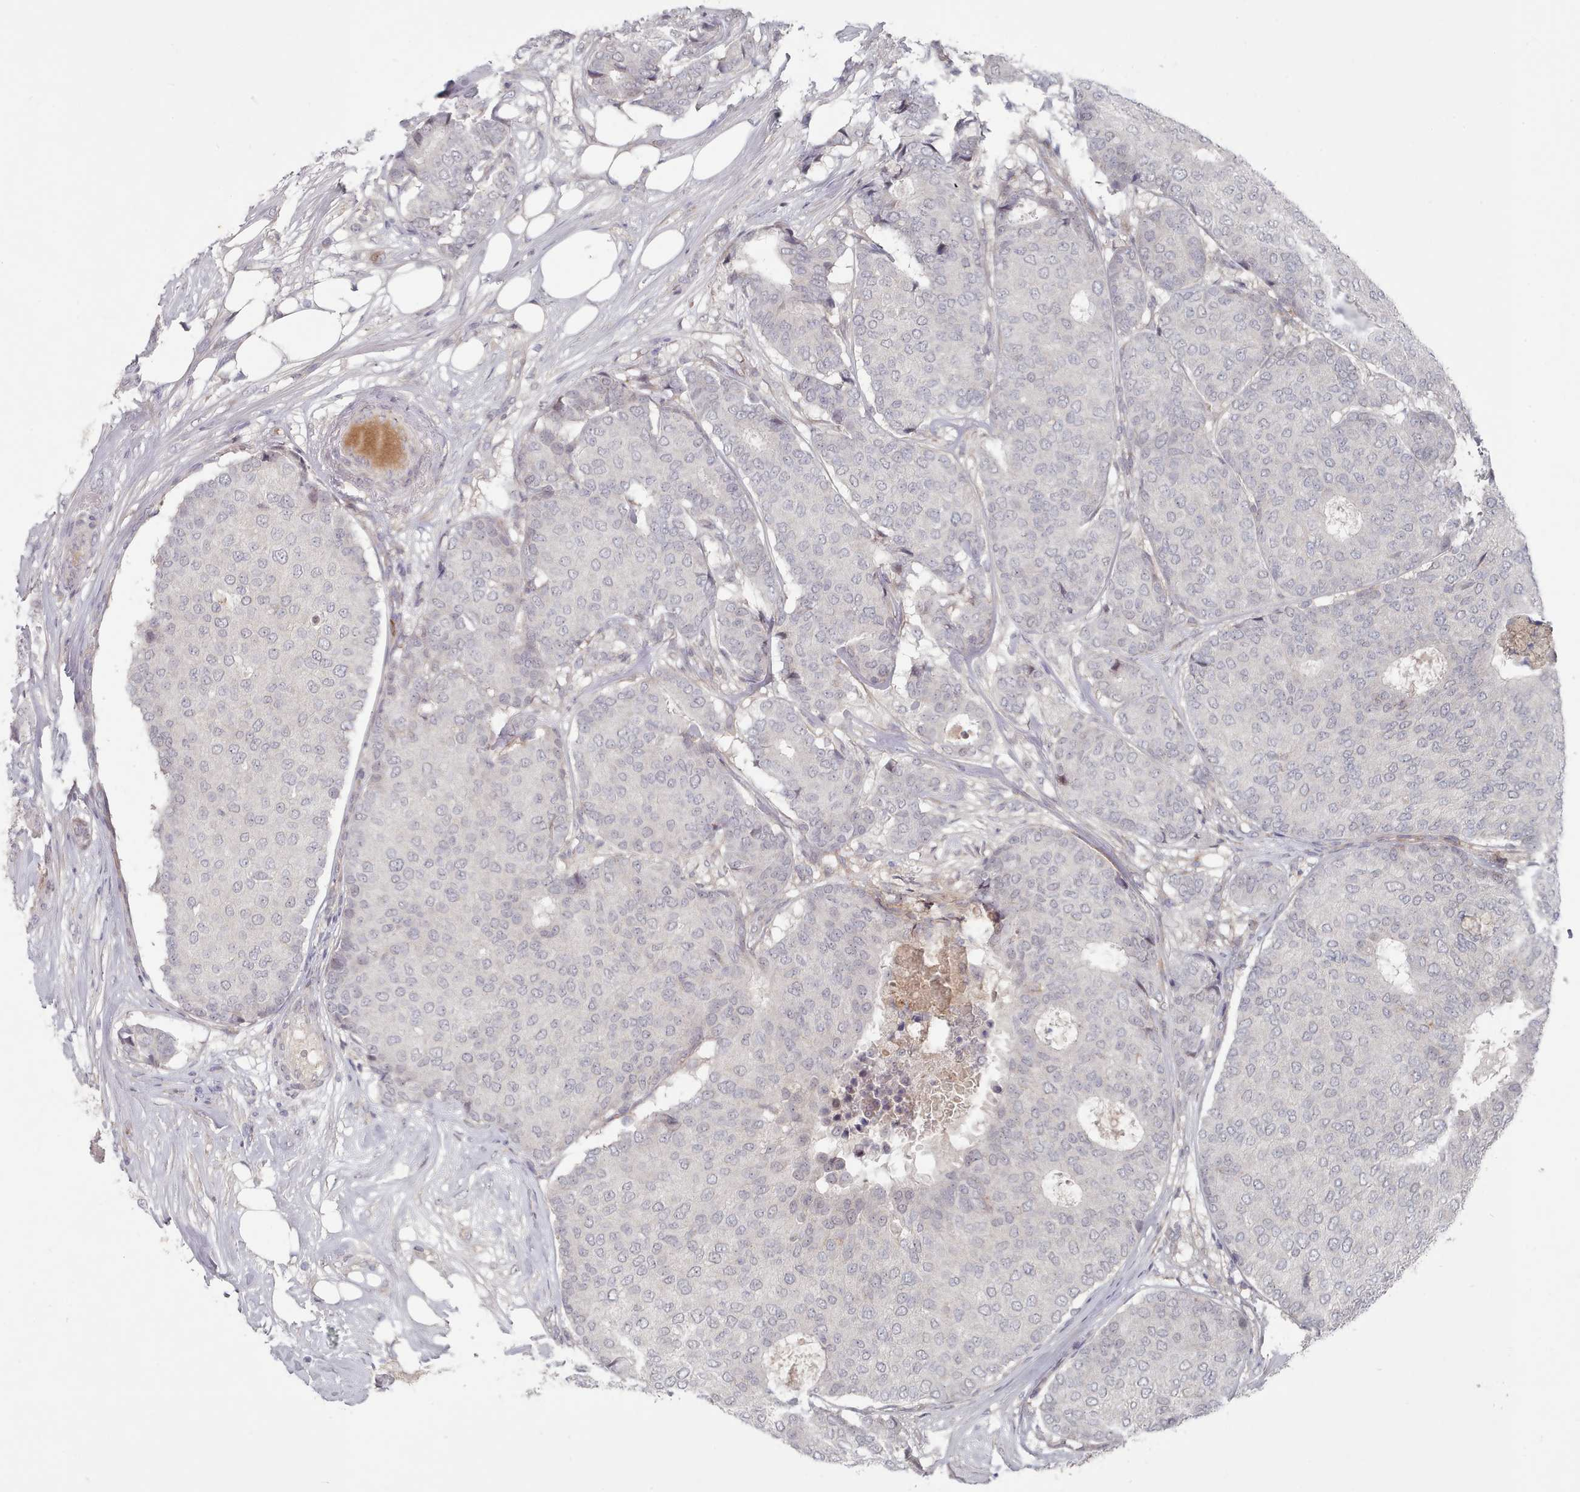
{"staining": {"intensity": "negative", "quantity": "none", "location": "none"}, "tissue": "breast cancer", "cell_type": "Tumor cells", "image_type": "cancer", "snomed": [{"axis": "morphology", "description": "Duct carcinoma"}, {"axis": "topography", "description": "Breast"}], "caption": "High power microscopy micrograph of an IHC micrograph of breast cancer, revealing no significant expression in tumor cells. (DAB (3,3'-diaminobenzidine) immunohistochemistry, high magnification).", "gene": "COL8A2", "patient": {"sex": "female", "age": 75}}